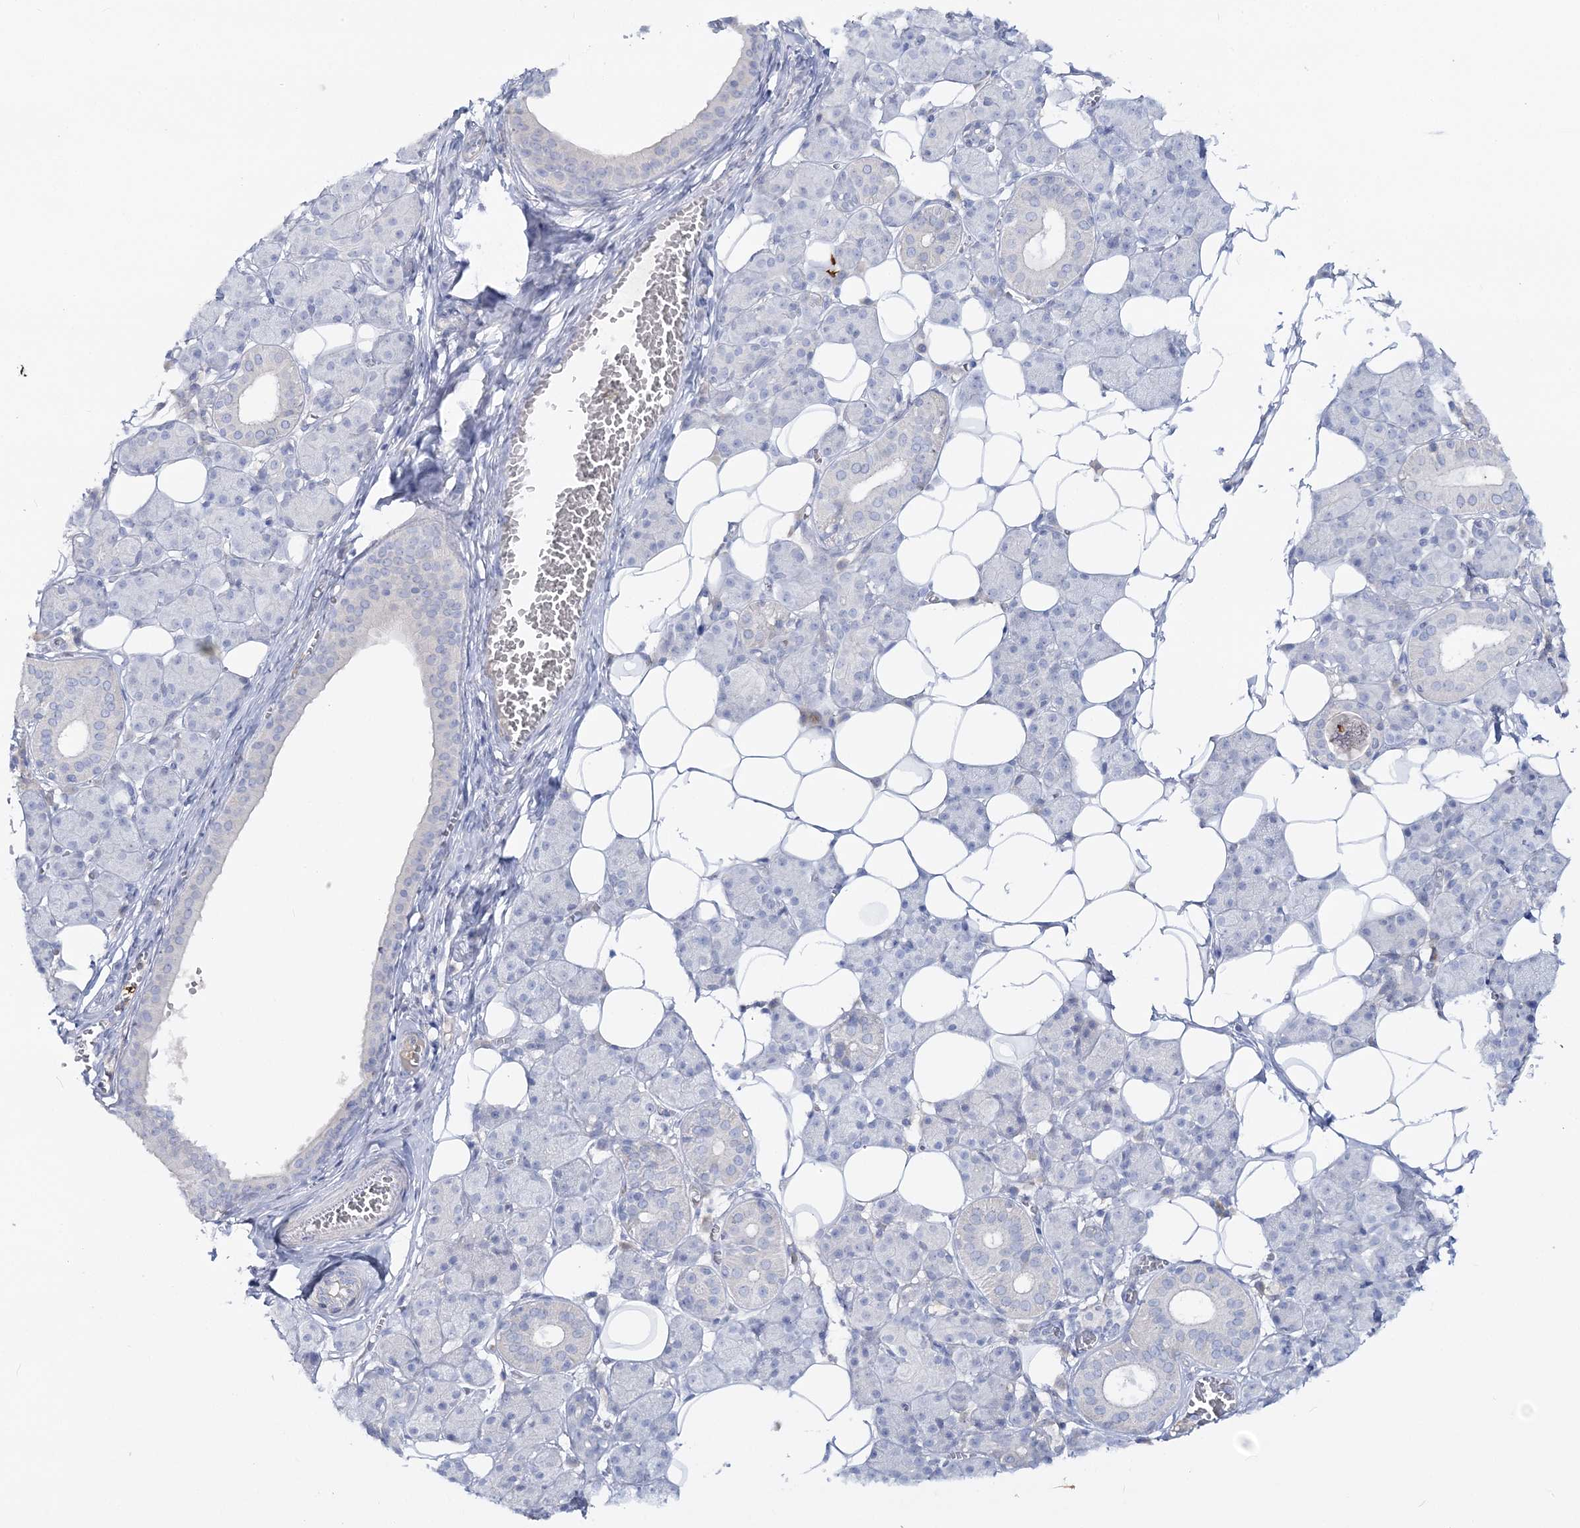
{"staining": {"intensity": "negative", "quantity": "none", "location": "none"}, "tissue": "salivary gland", "cell_type": "Glandular cells", "image_type": "normal", "snomed": [{"axis": "morphology", "description": "Normal tissue, NOS"}, {"axis": "topography", "description": "Salivary gland"}], "caption": "This is a photomicrograph of immunohistochemistry (IHC) staining of normal salivary gland, which shows no positivity in glandular cells.", "gene": "WDSUB1", "patient": {"sex": "female", "age": 33}}